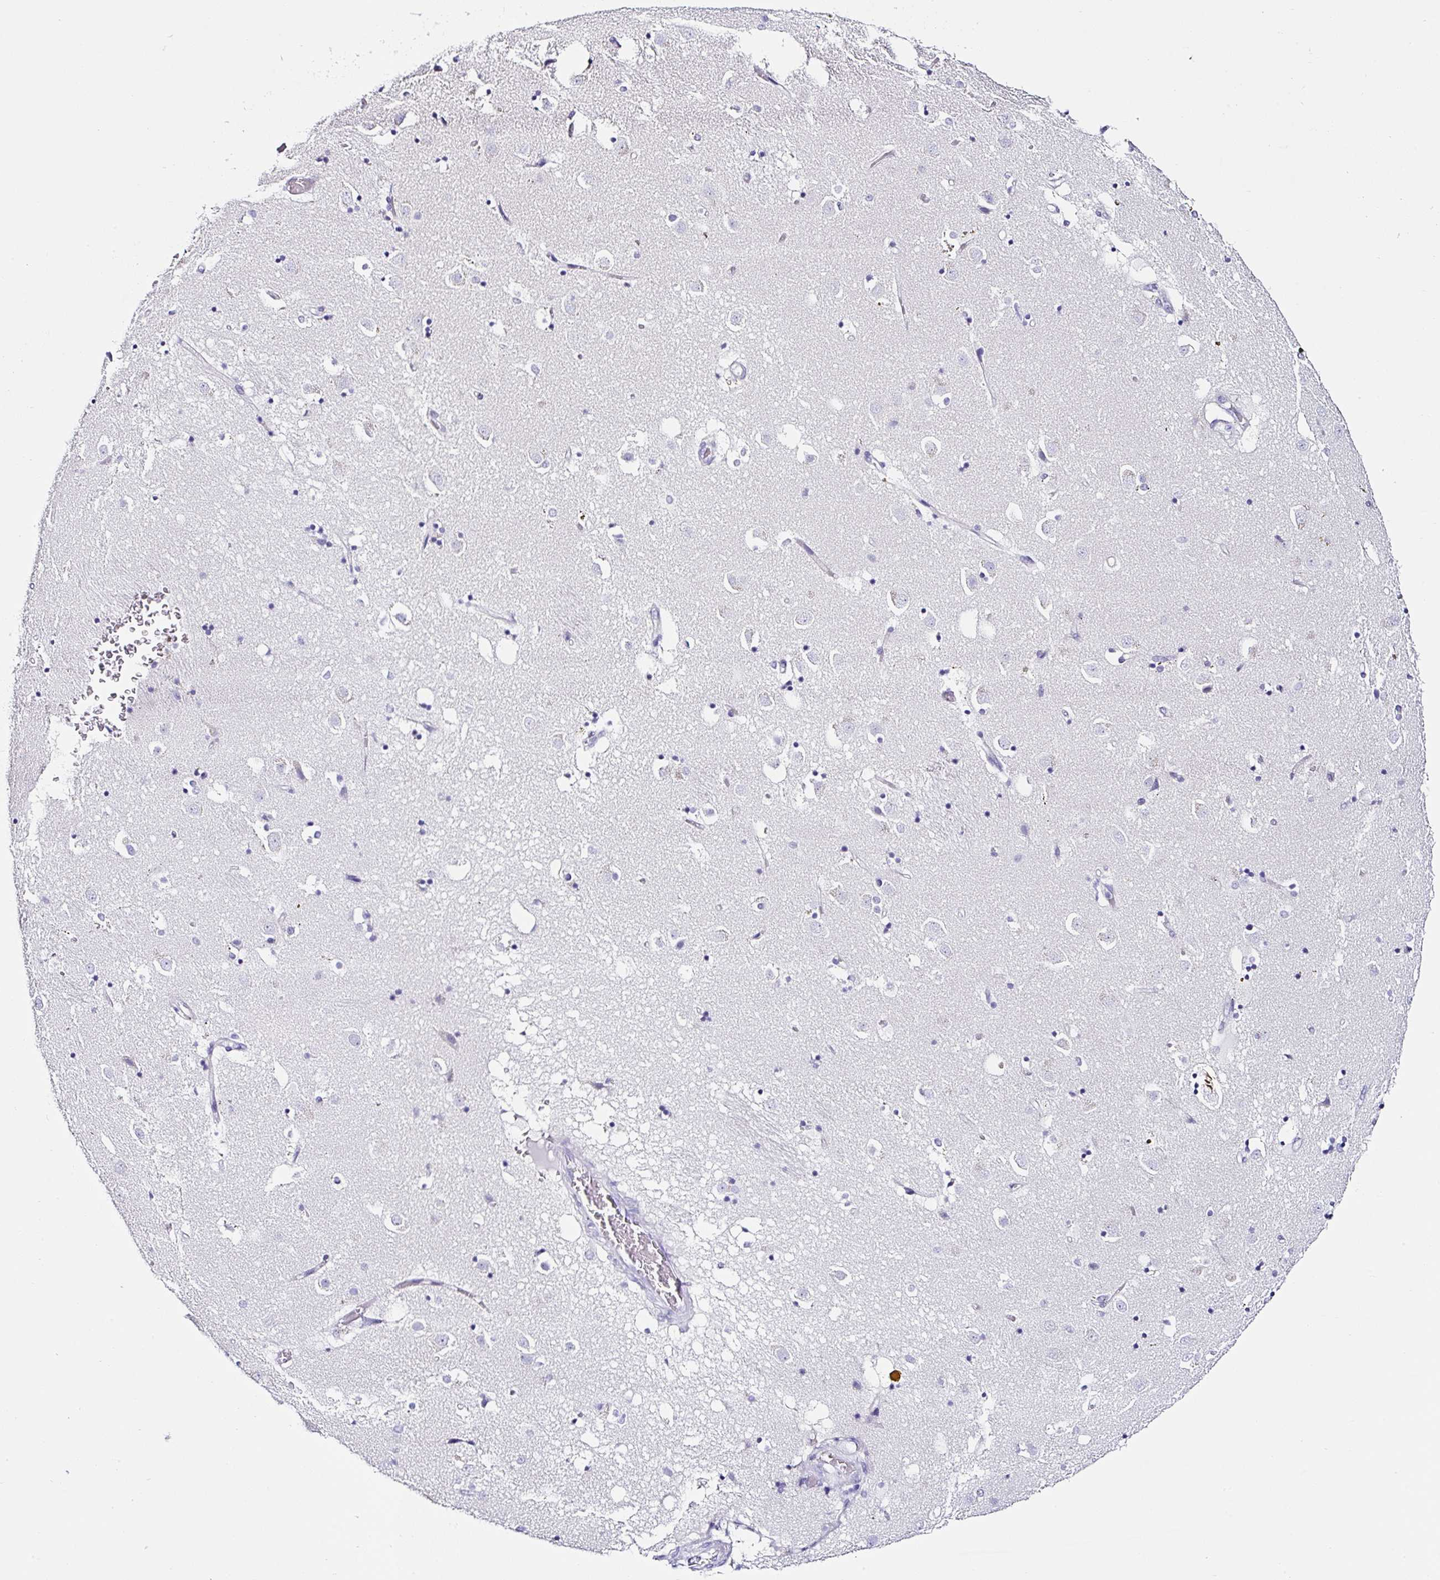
{"staining": {"intensity": "negative", "quantity": "none", "location": "none"}, "tissue": "caudate", "cell_type": "Glial cells", "image_type": "normal", "snomed": [{"axis": "morphology", "description": "Normal tissue, NOS"}, {"axis": "topography", "description": "Lateral ventricle wall"}], "caption": "Protein analysis of unremarkable caudate reveals no significant positivity in glial cells.", "gene": "TMPRSS11E", "patient": {"sex": "male", "age": 58}}